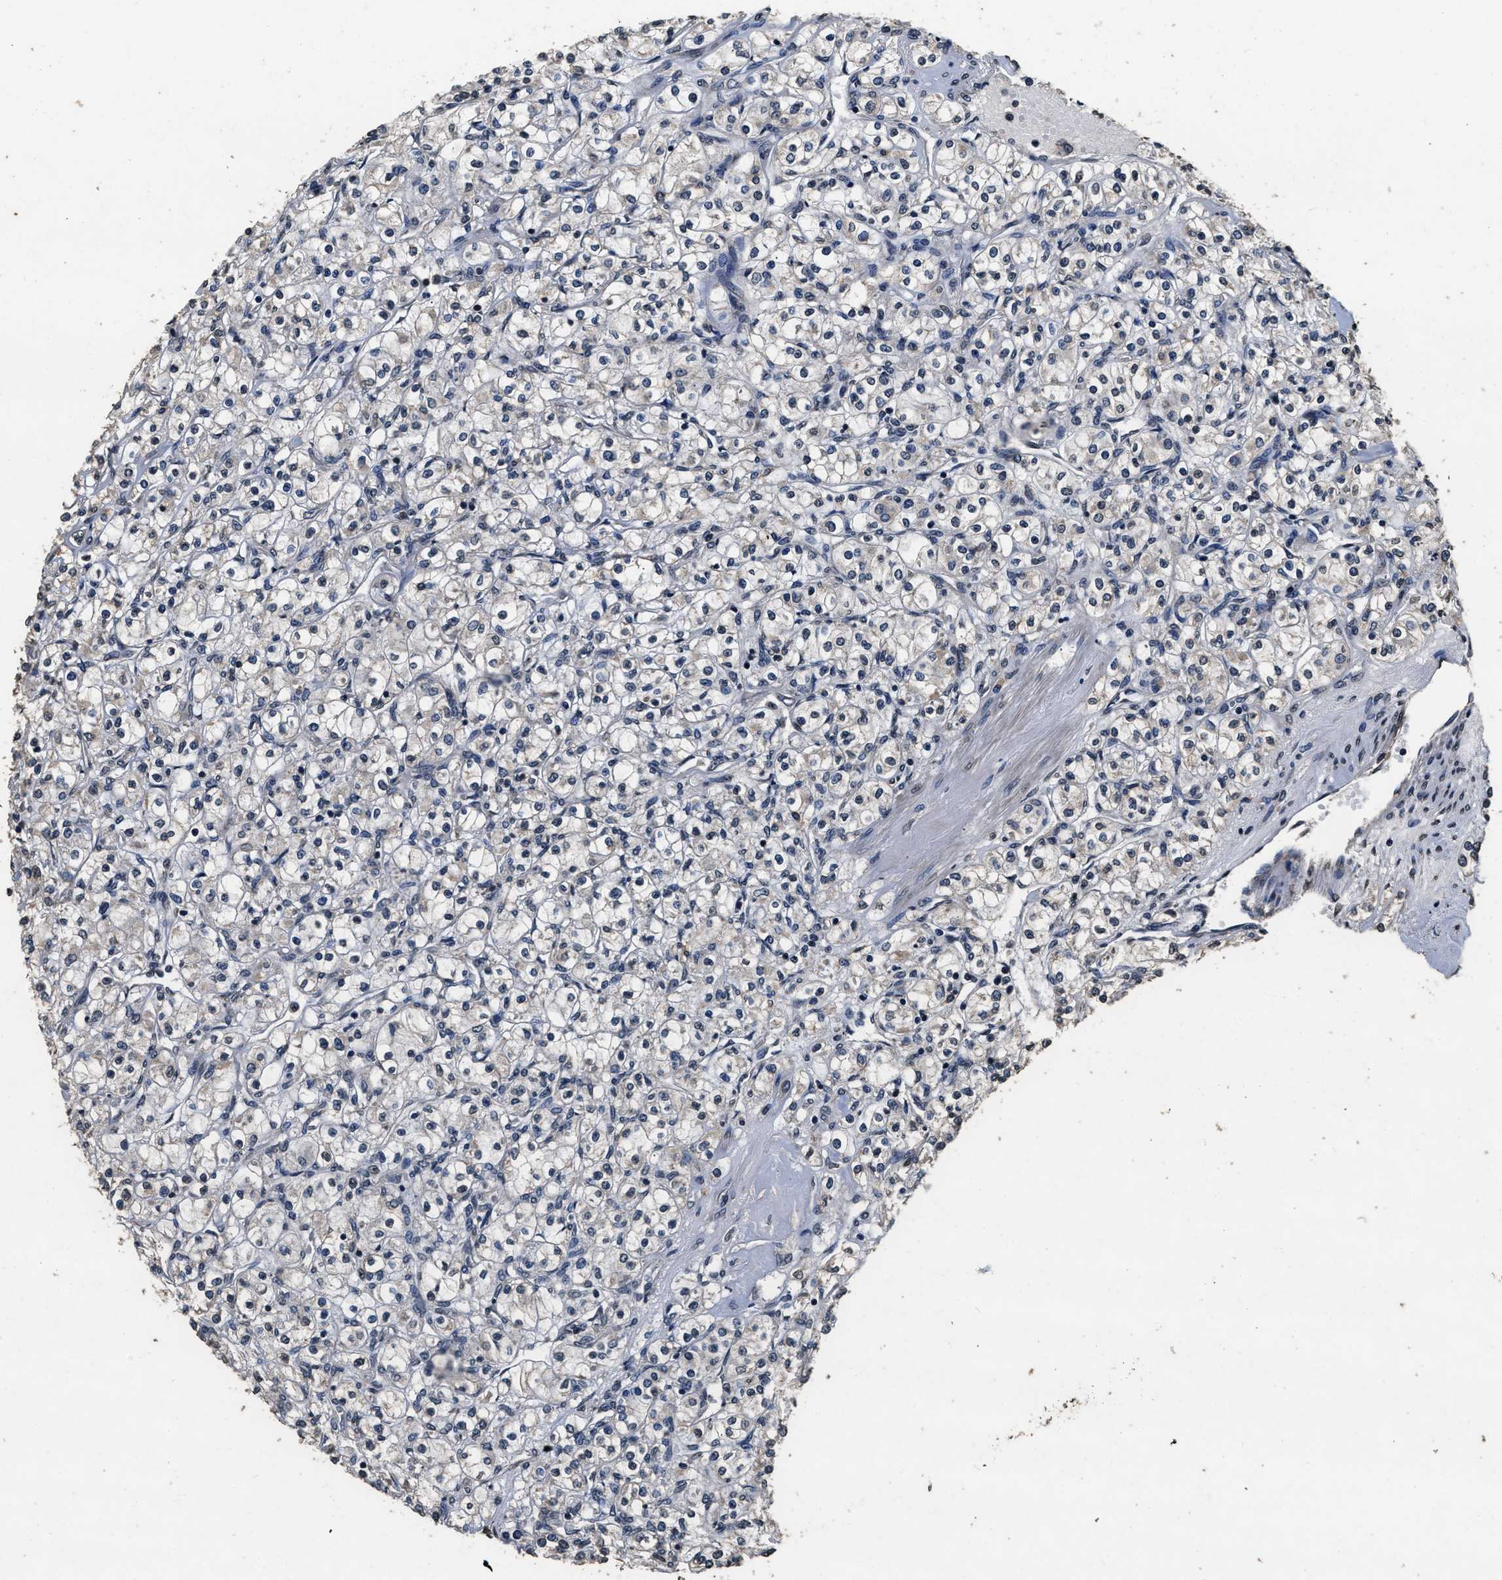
{"staining": {"intensity": "negative", "quantity": "none", "location": "none"}, "tissue": "renal cancer", "cell_type": "Tumor cells", "image_type": "cancer", "snomed": [{"axis": "morphology", "description": "Adenocarcinoma, NOS"}, {"axis": "topography", "description": "Kidney"}], "caption": "An immunohistochemistry photomicrograph of renal adenocarcinoma is shown. There is no staining in tumor cells of renal adenocarcinoma.", "gene": "CSTF1", "patient": {"sex": "male", "age": 77}}